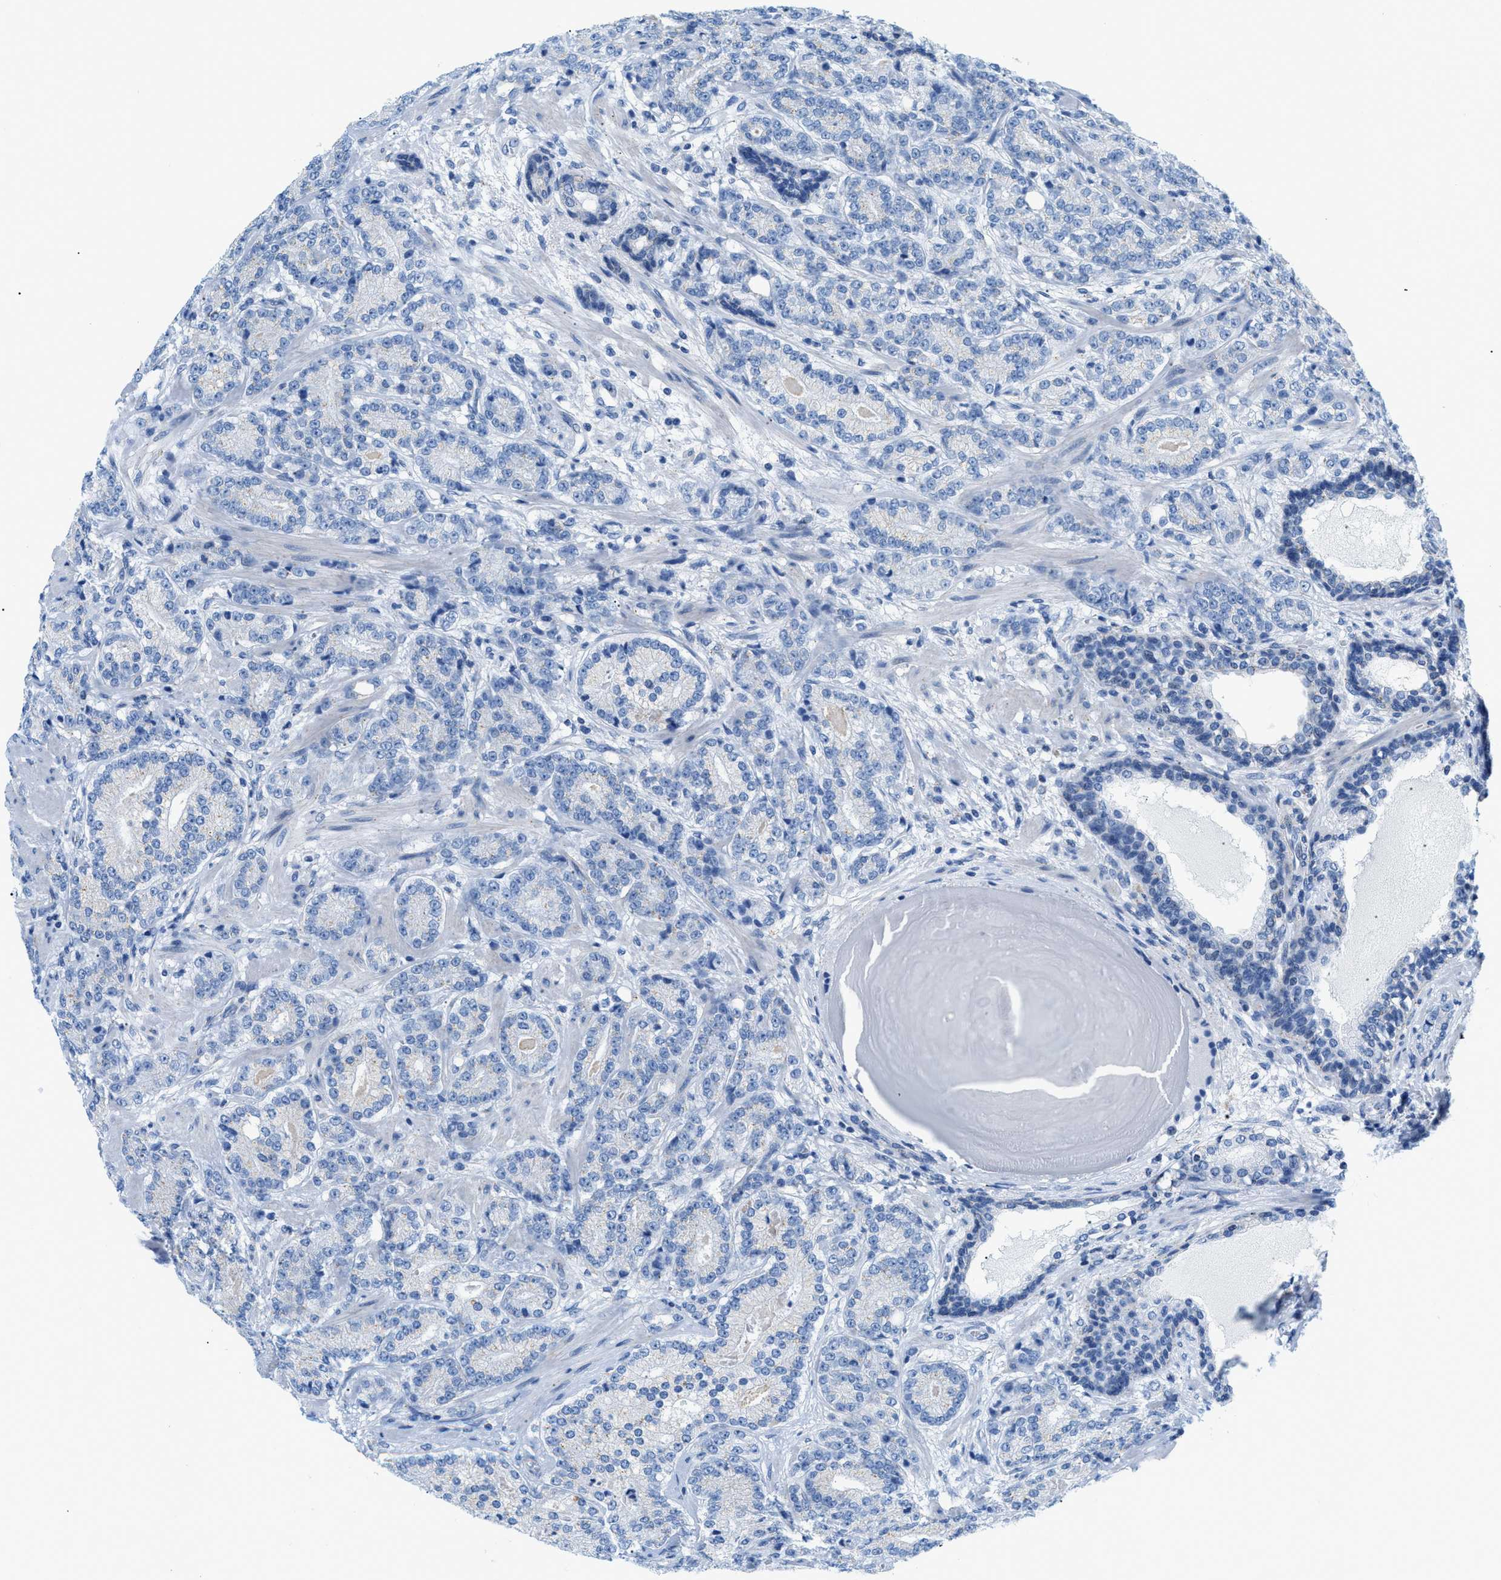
{"staining": {"intensity": "negative", "quantity": "none", "location": "none"}, "tissue": "prostate cancer", "cell_type": "Tumor cells", "image_type": "cancer", "snomed": [{"axis": "morphology", "description": "Adenocarcinoma, High grade"}, {"axis": "topography", "description": "Prostate"}], "caption": "An image of prostate high-grade adenocarcinoma stained for a protein displays no brown staining in tumor cells.", "gene": "FDCSP", "patient": {"sex": "male", "age": 61}}